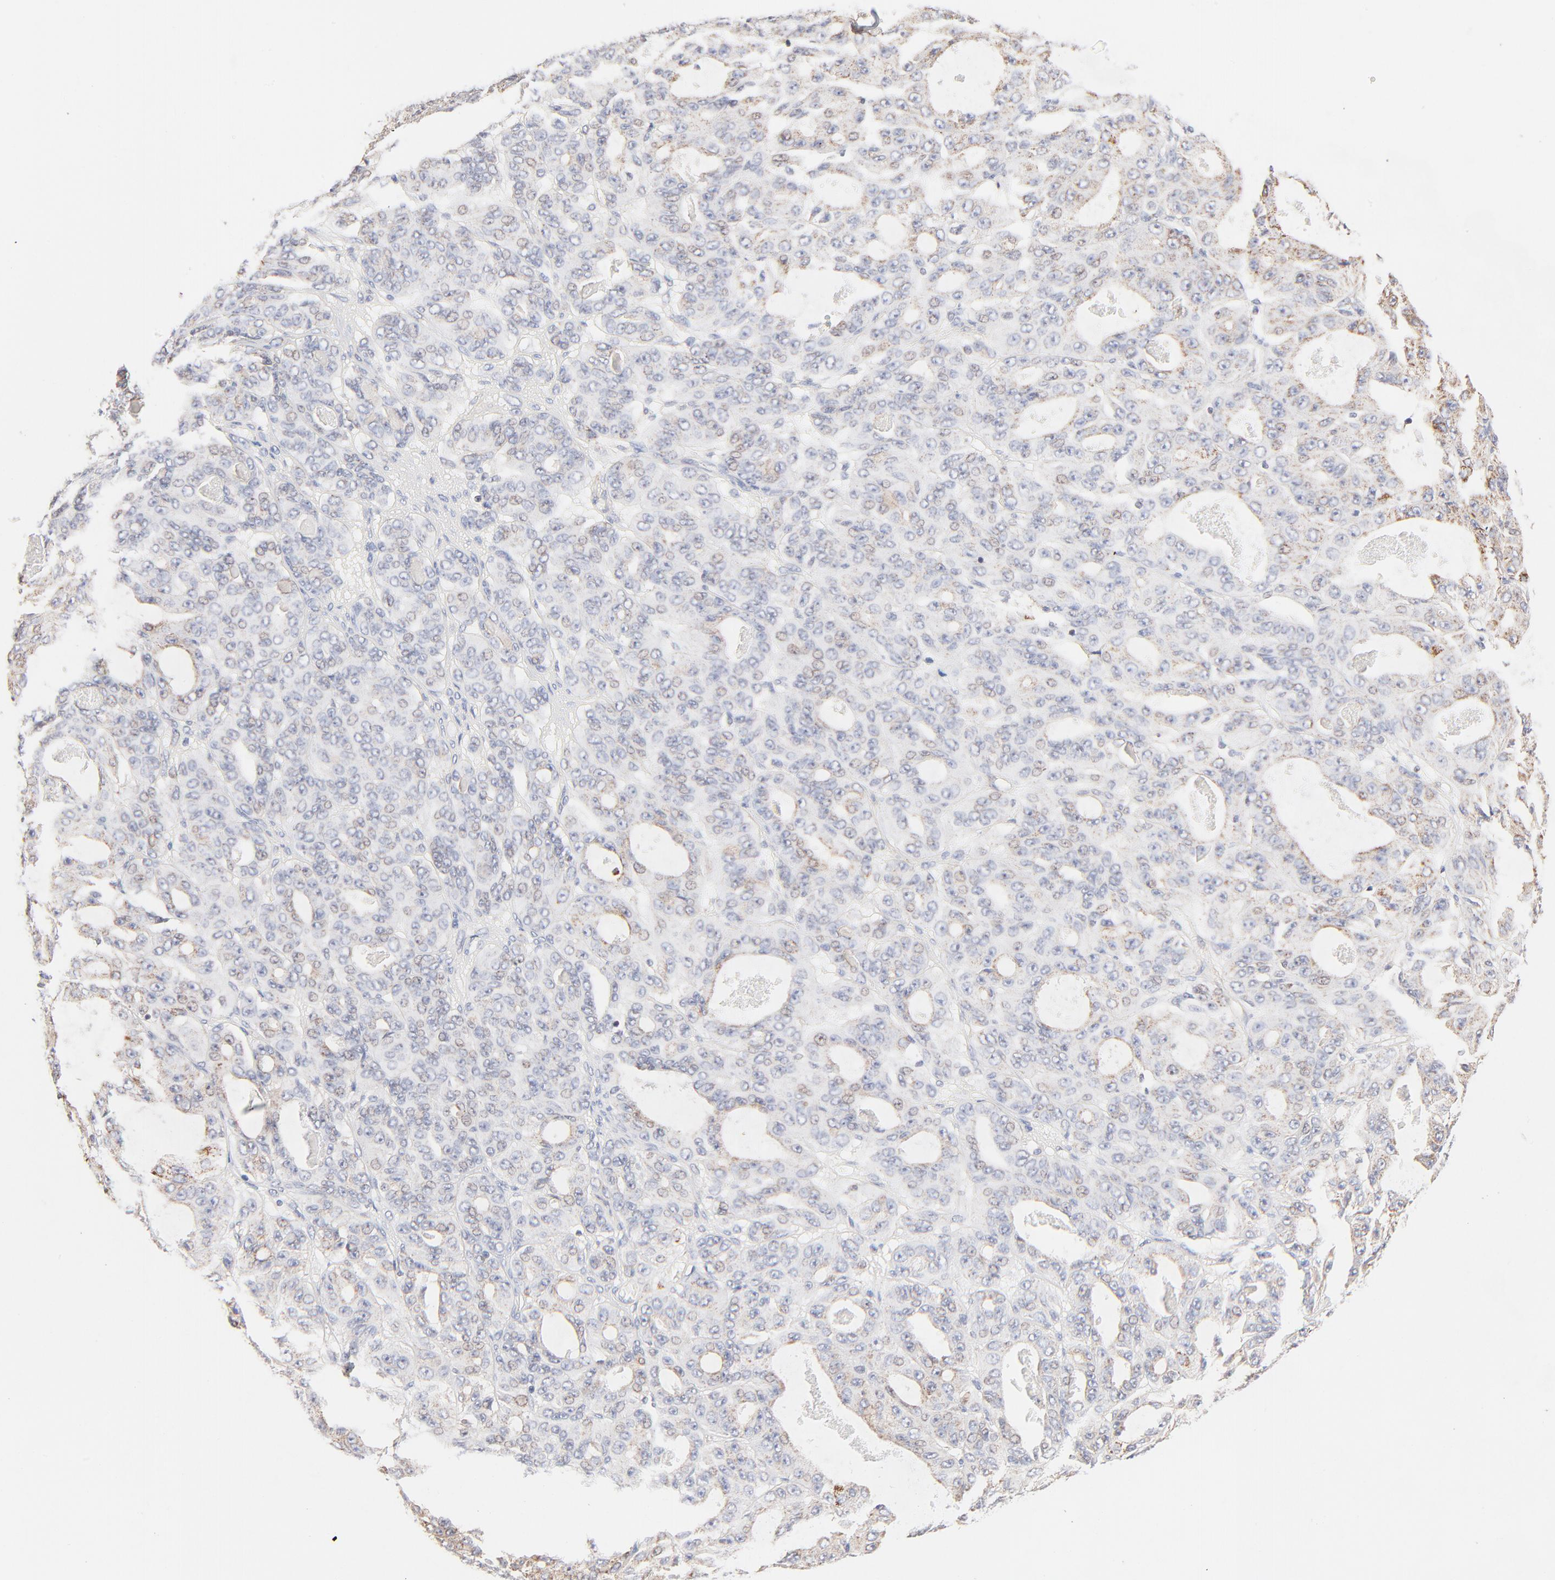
{"staining": {"intensity": "weak", "quantity": ">75%", "location": "cytoplasmic/membranous"}, "tissue": "ovarian cancer", "cell_type": "Tumor cells", "image_type": "cancer", "snomed": [{"axis": "morphology", "description": "Carcinoma, endometroid"}, {"axis": "topography", "description": "Ovary"}], "caption": "Endometroid carcinoma (ovarian) stained with a protein marker displays weak staining in tumor cells.", "gene": "CSPG4", "patient": {"sex": "female", "age": 61}}